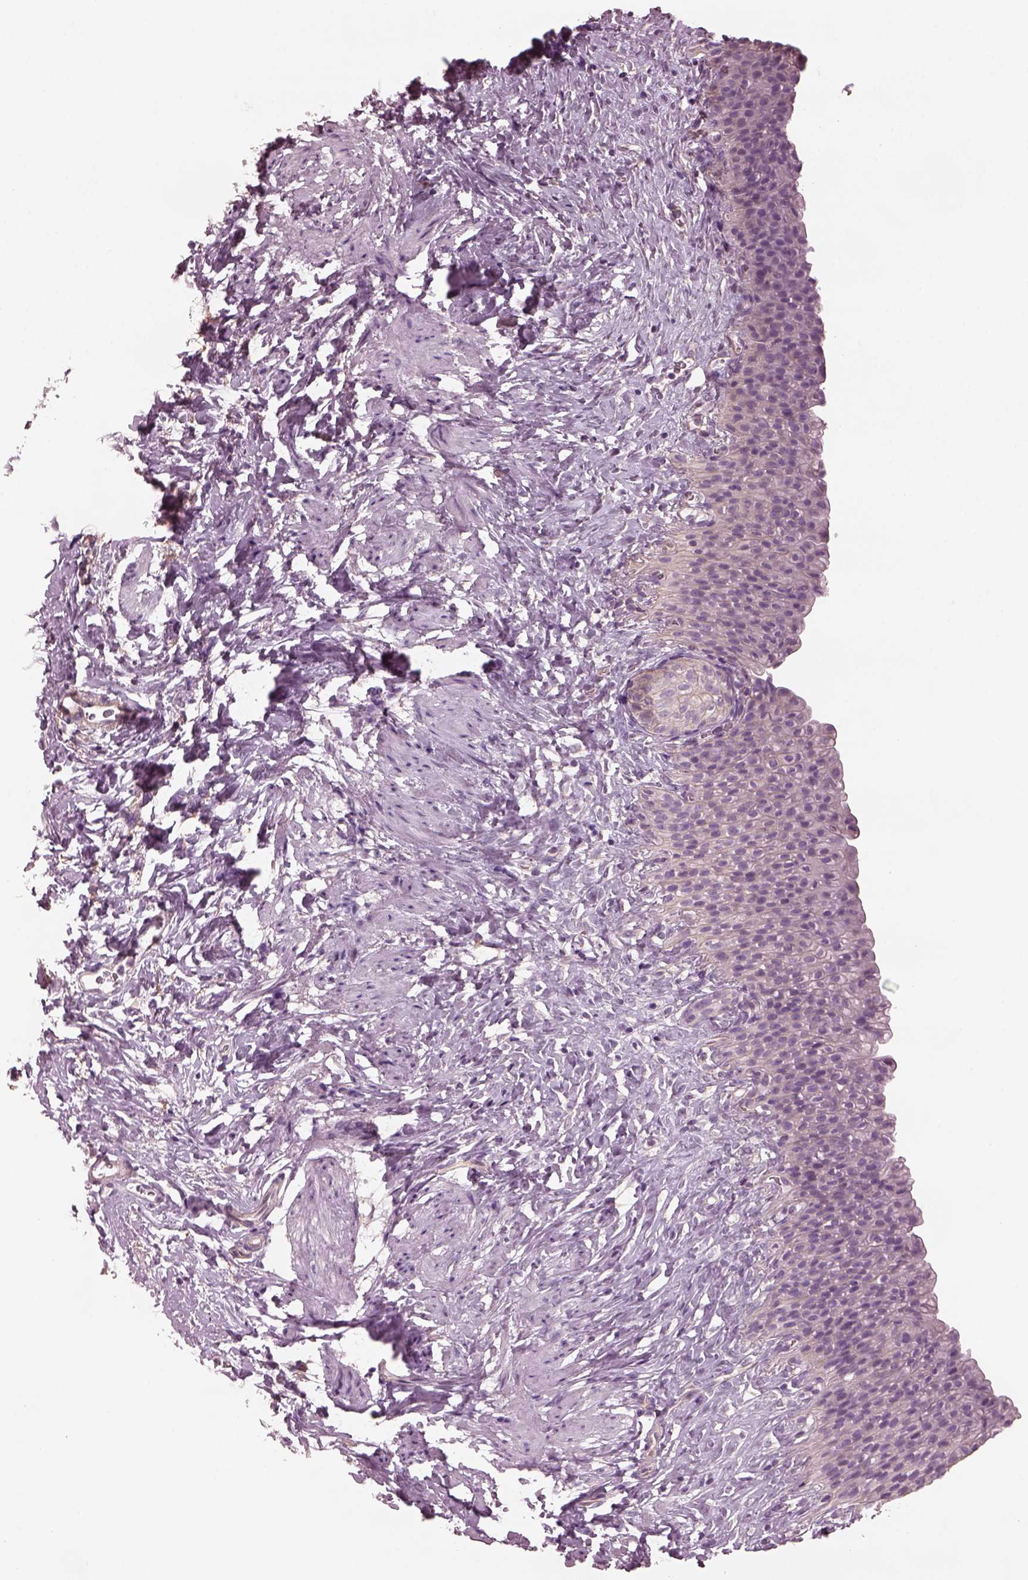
{"staining": {"intensity": "negative", "quantity": "none", "location": "none"}, "tissue": "urinary bladder", "cell_type": "Urothelial cells", "image_type": "normal", "snomed": [{"axis": "morphology", "description": "Normal tissue, NOS"}, {"axis": "topography", "description": "Urinary bladder"}], "caption": "This is an immunohistochemistry (IHC) histopathology image of benign urinary bladder. There is no staining in urothelial cells.", "gene": "ODAD1", "patient": {"sex": "male", "age": 76}}